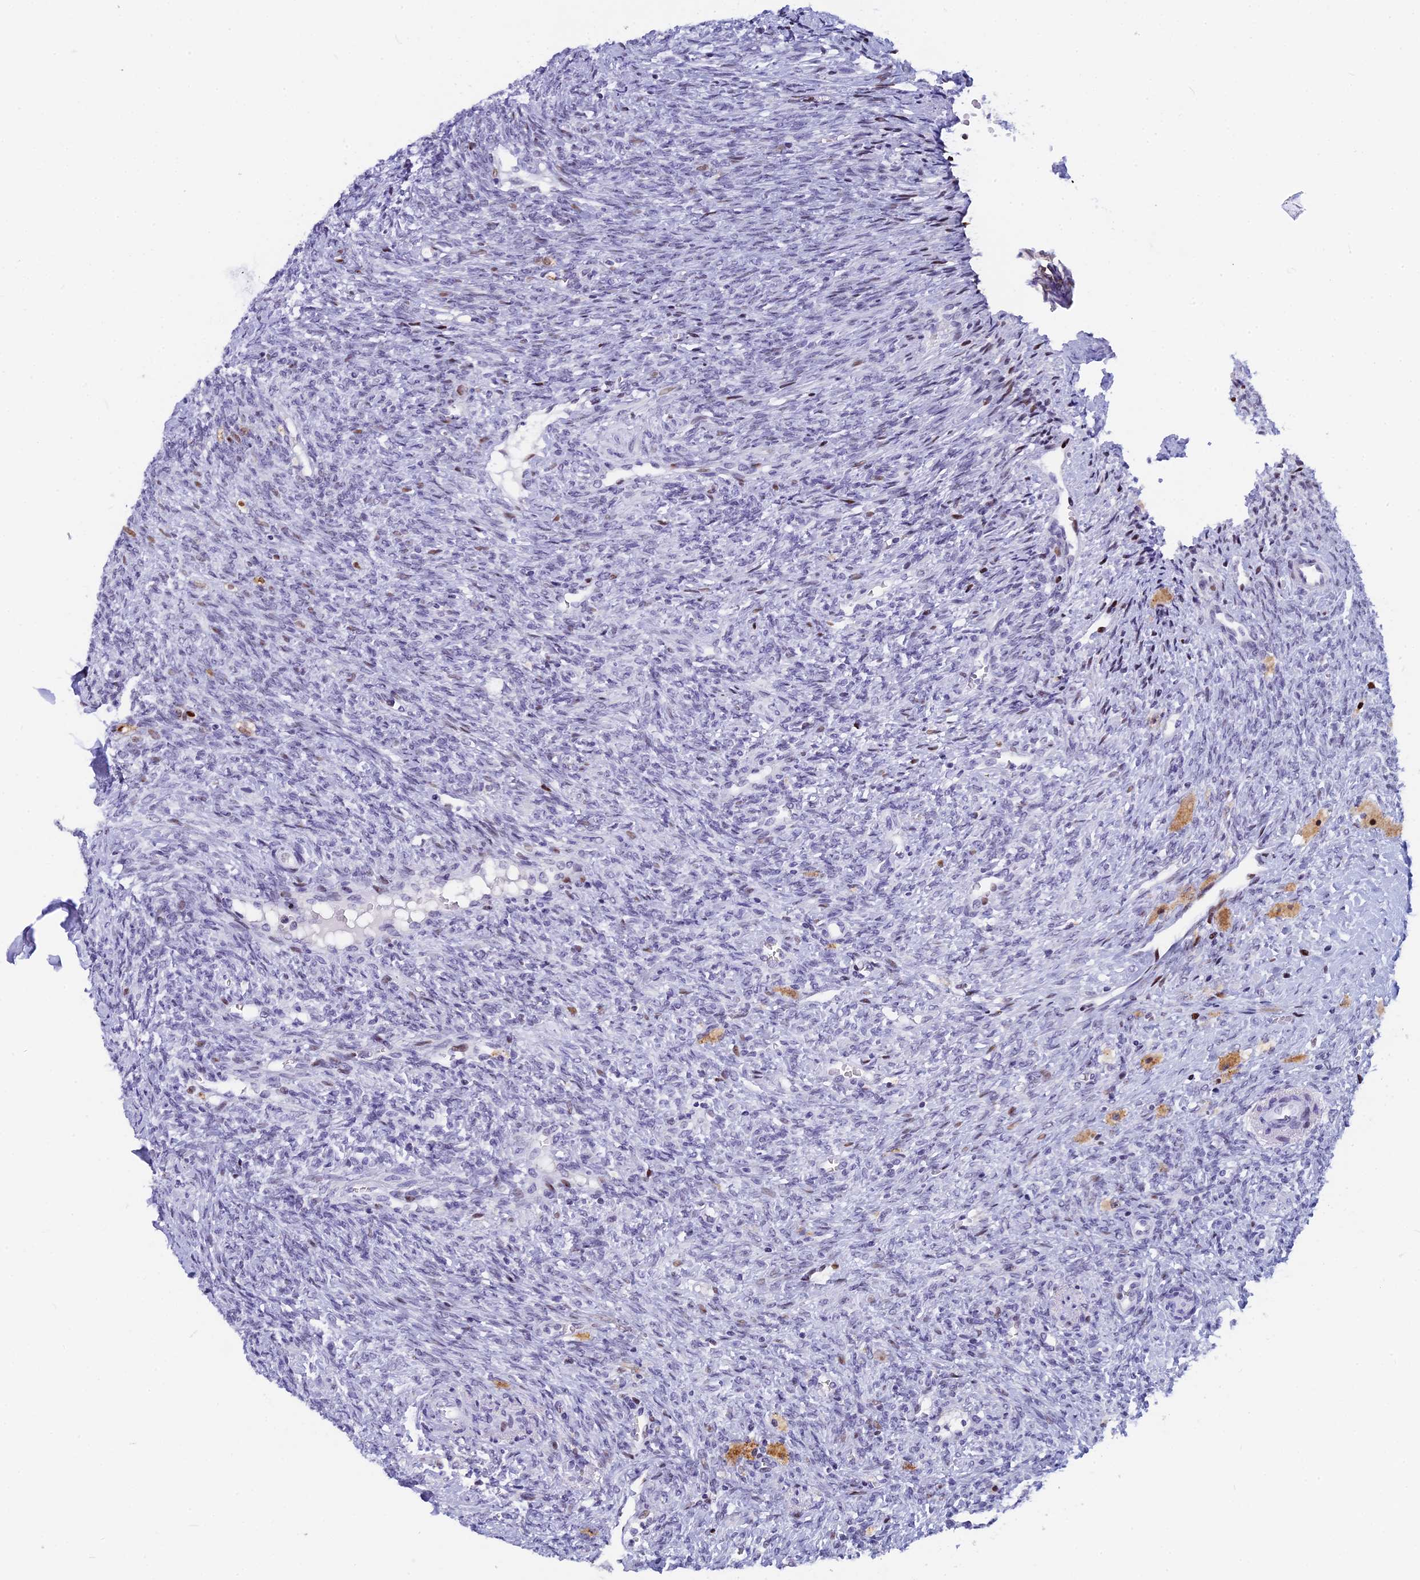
{"staining": {"intensity": "negative", "quantity": "none", "location": "none"}, "tissue": "ovary", "cell_type": "Ovarian stroma cells", "image_type": "normal", "snomed": [{"axis": "morphology", "description": "Normal tissue, NOS"}, {"axis": "topography", "description": "Ovary"}], "caption": "IHC of benign ovary demonstrates no staining in ovarian stroma cells.", "gene": "NSA2", "patient": {"sex": "female", "age": 41}}